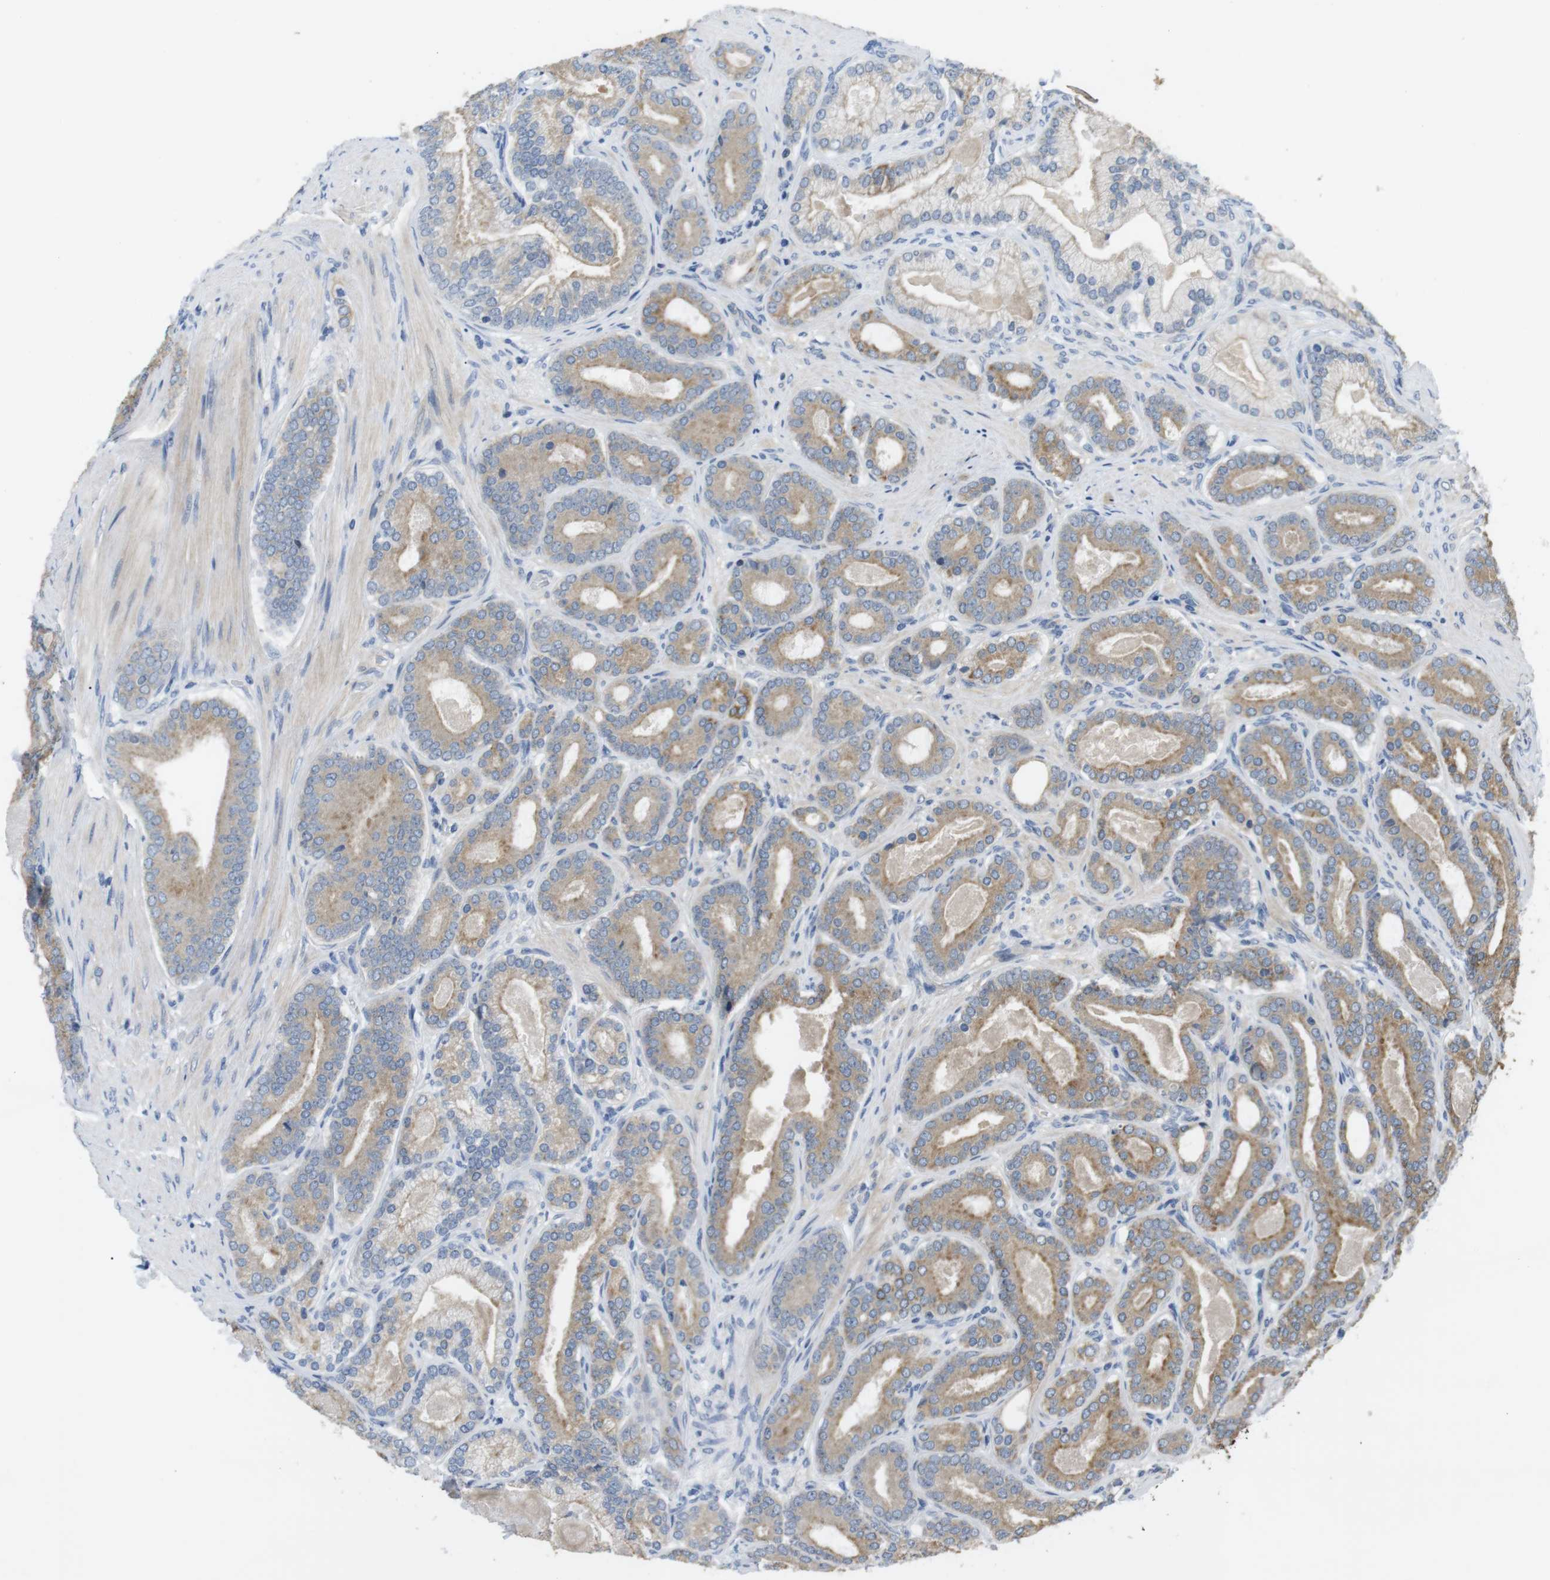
{"staining": {"intensity": "moderate", "quantity": ">75%", "location": "cytoplasmic/membranous"}, "tissue": "prostate cancer", "cell_type": "Tumor cells", "image_type": "cancer", "snomed": [{"axis": "morphology", "description": "Adenocarcinoma, High grade"}, {"axis": "topography", "description": "Prostate"}], "caption": "Protein analysis of prostate cancer tissue exhibits moderate cytoplasmic/membranous staining in approximately >75% of tumor cells.", "gene": "ADGRL3", "patient": {"sex": "male", "age": 60}}